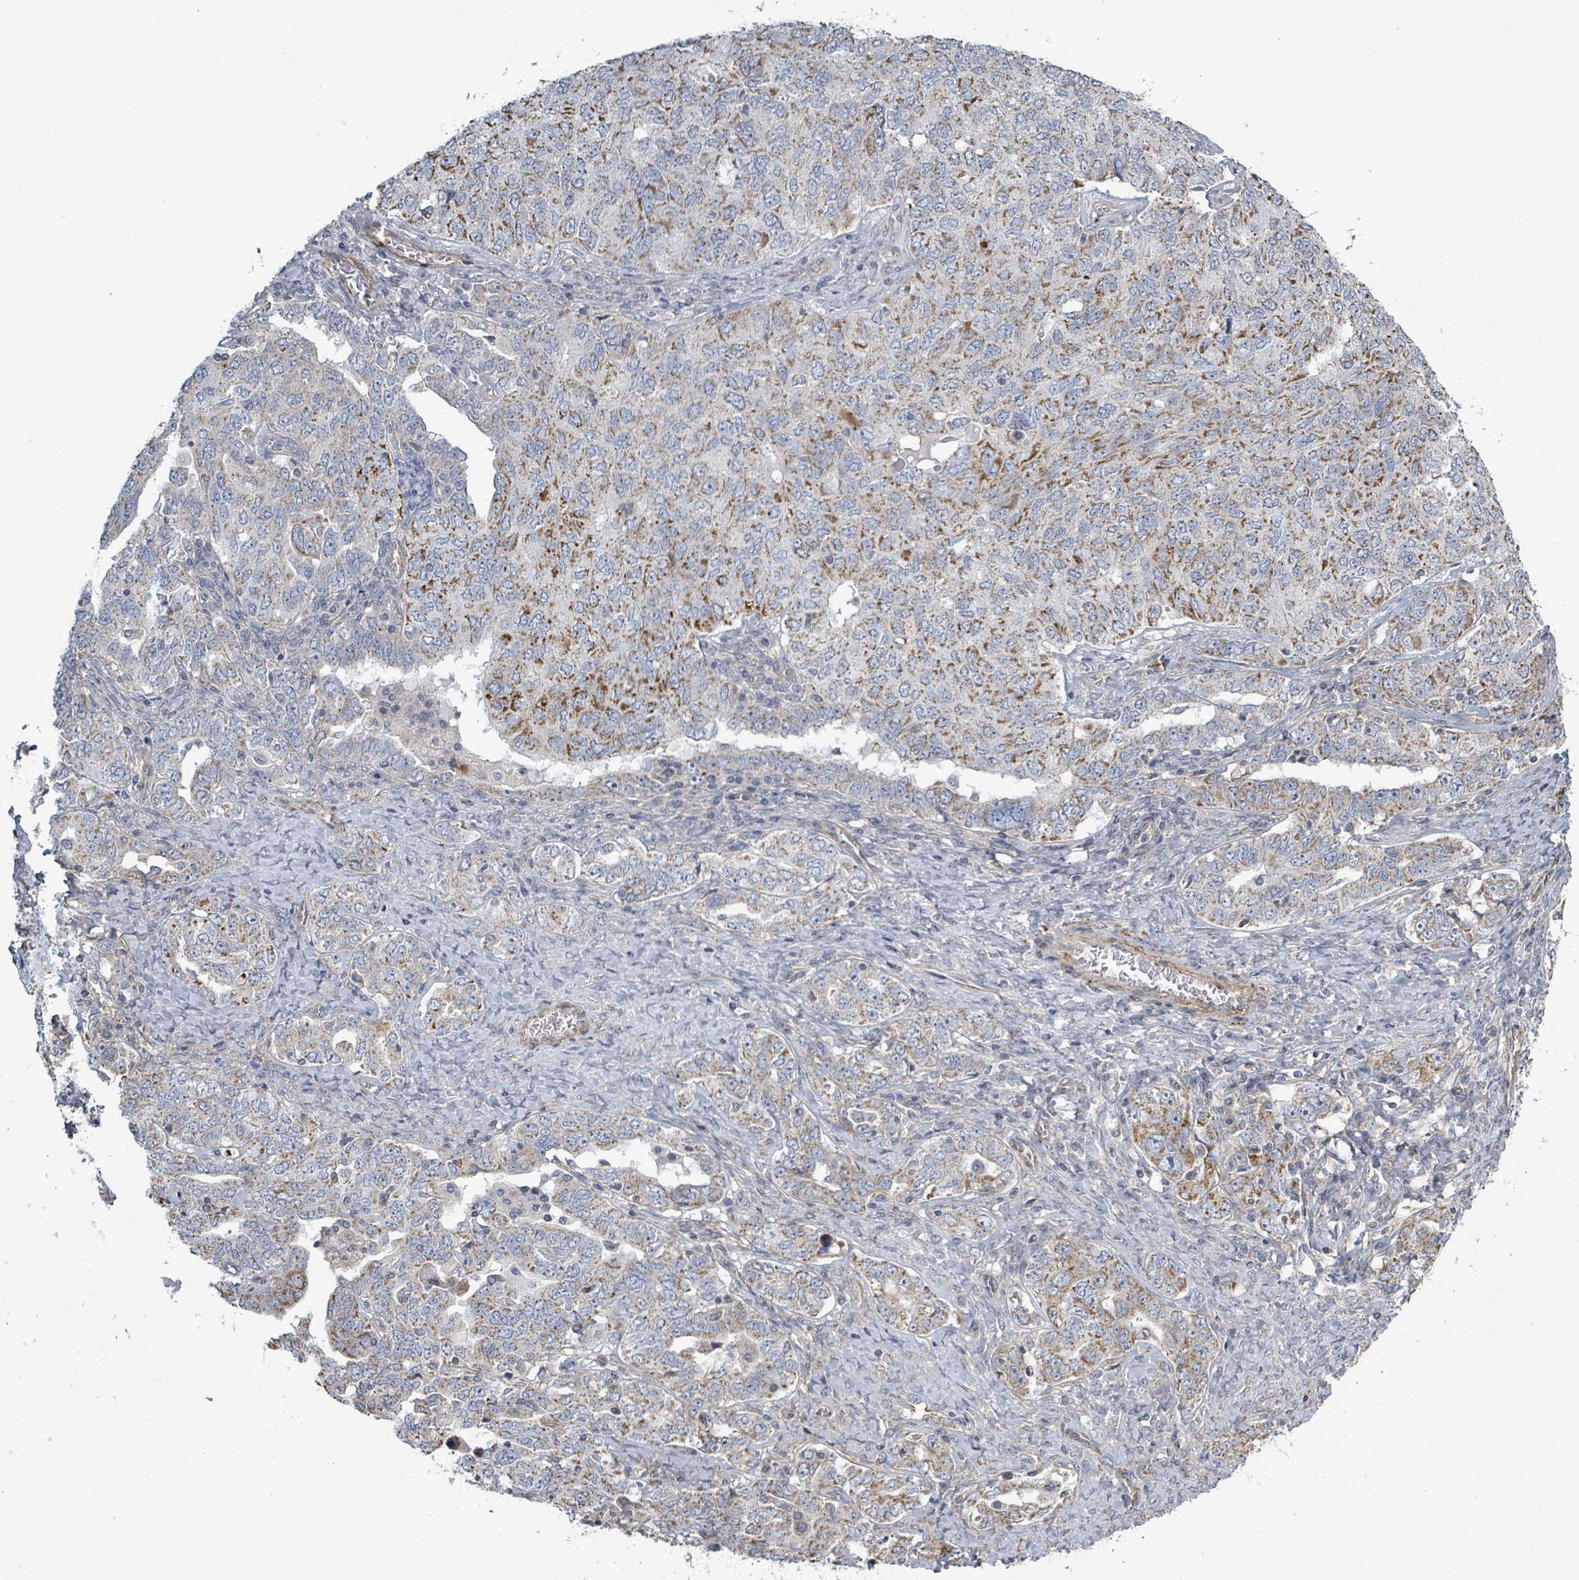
{"staining": {"intensity": "moderate", "quantity": "25%-75%", "location": "cytoplasmic/membranous"}, "tissue": "ovarian cancer", "cell_type": "Tumor cells", "image_type": "cancer", "snomed": [{"axis": "morphology", "description": "Carcinoma, endometroid"}, {"axis": "topography", "description": "Ovary"}], "caption": "Moderate cytoplasmic/membranous protein positivity is present in approximately 25%-75% of tumor cells in ovarian cancer. The staining was performed using DAB, with brown indicating positive protein expression. Nuclei are stained blue with hematoxylin.", "gene": "ADCK1", "patient": {"sex": "female", "age": 62}}